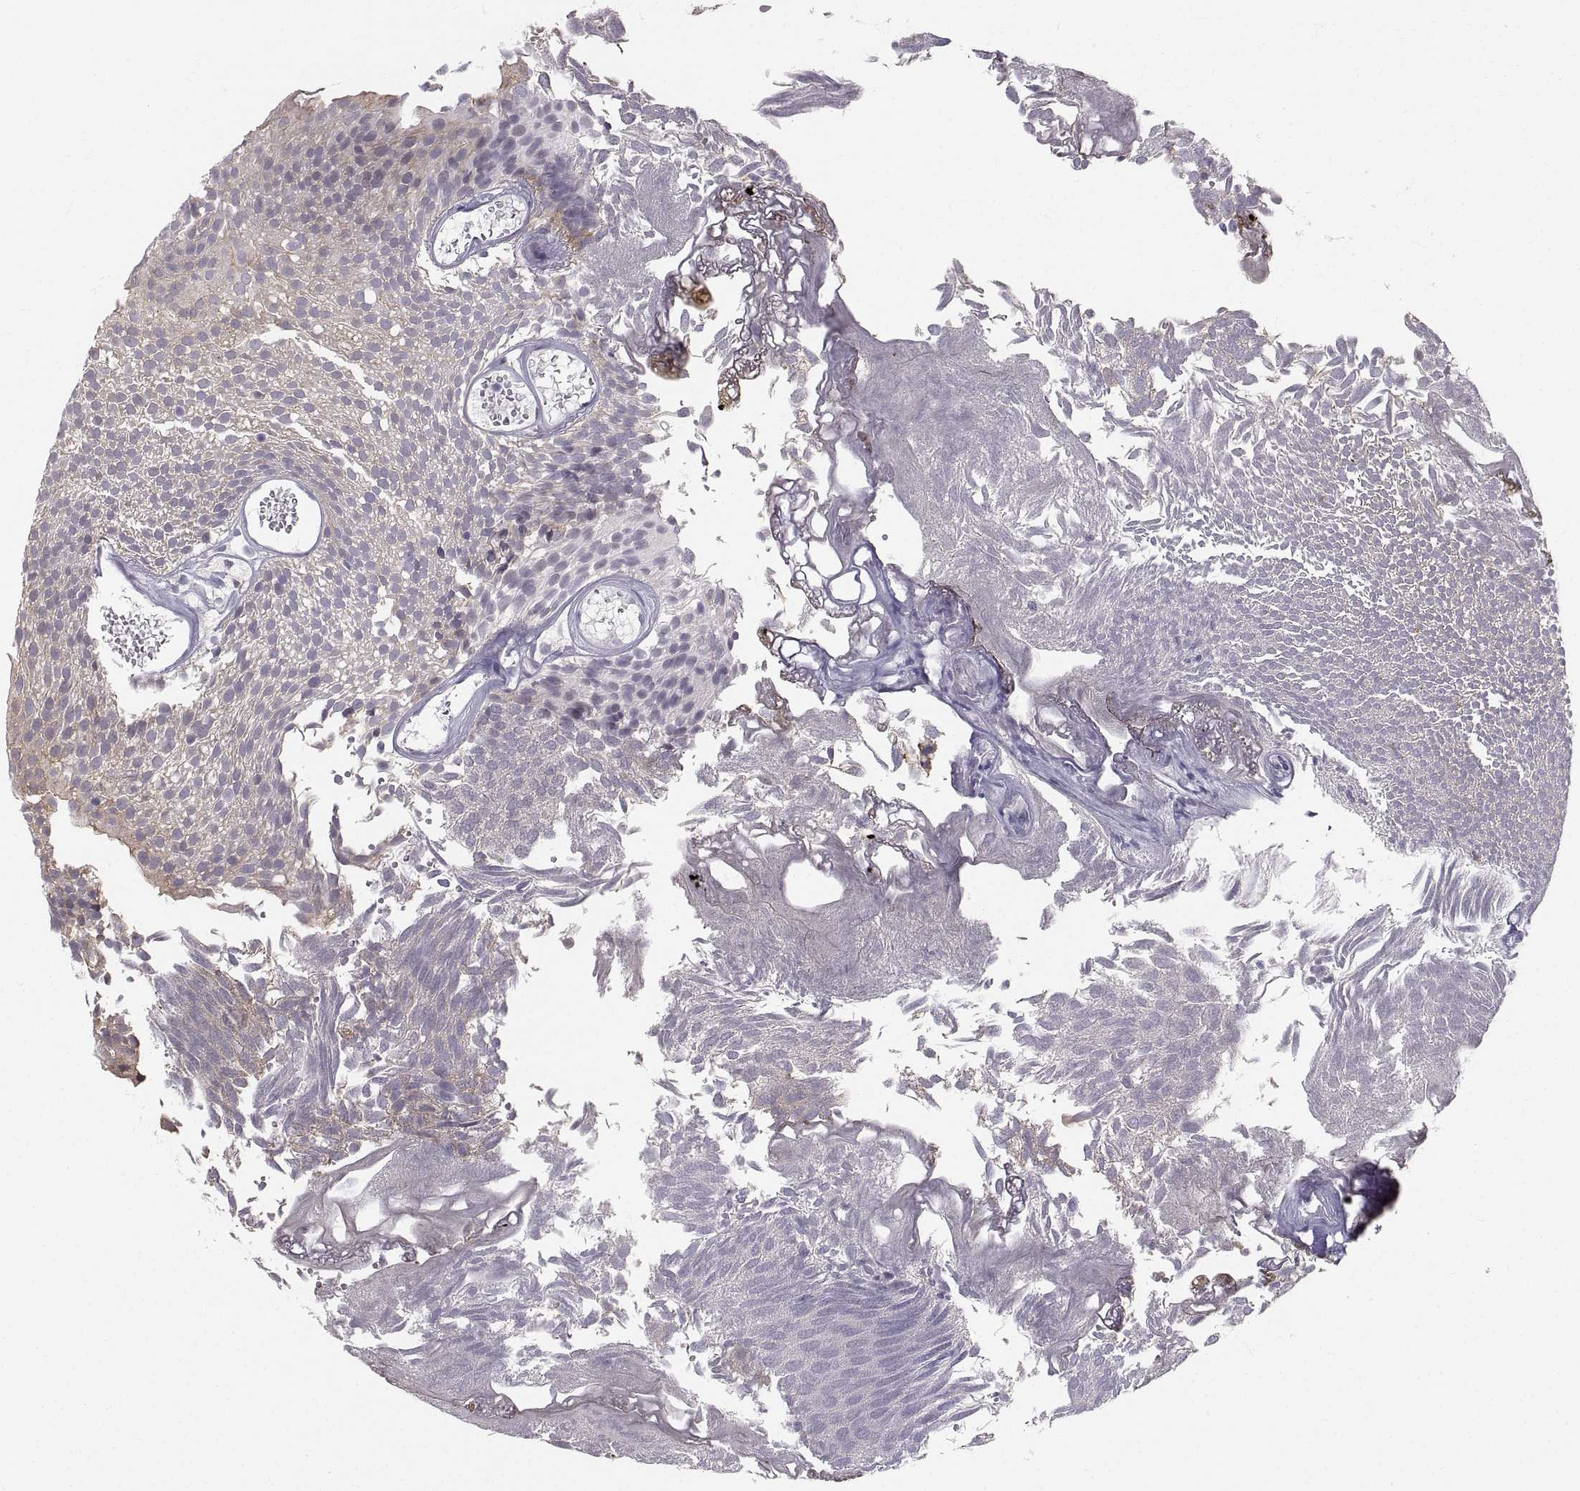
{"staining": {"intensity": "weak", "quantity": "<25%", "location": "cytoplasmic/membranous"}, "tissue": "urothelial cancer", "cell_type": "Tumor cells", "image_type": "cancer", "snomed": [{"axis": "morphology", "description": "Urothelial carcinoma, Low grade"}, {"axis": "topography", "description": "Urinary bladder"}], "caption": "The micrograph reveals no staining of tumor cells in urothelial cancer.", "gene": "ZNF185", "patient": {"sex": "male", "age": 52}}